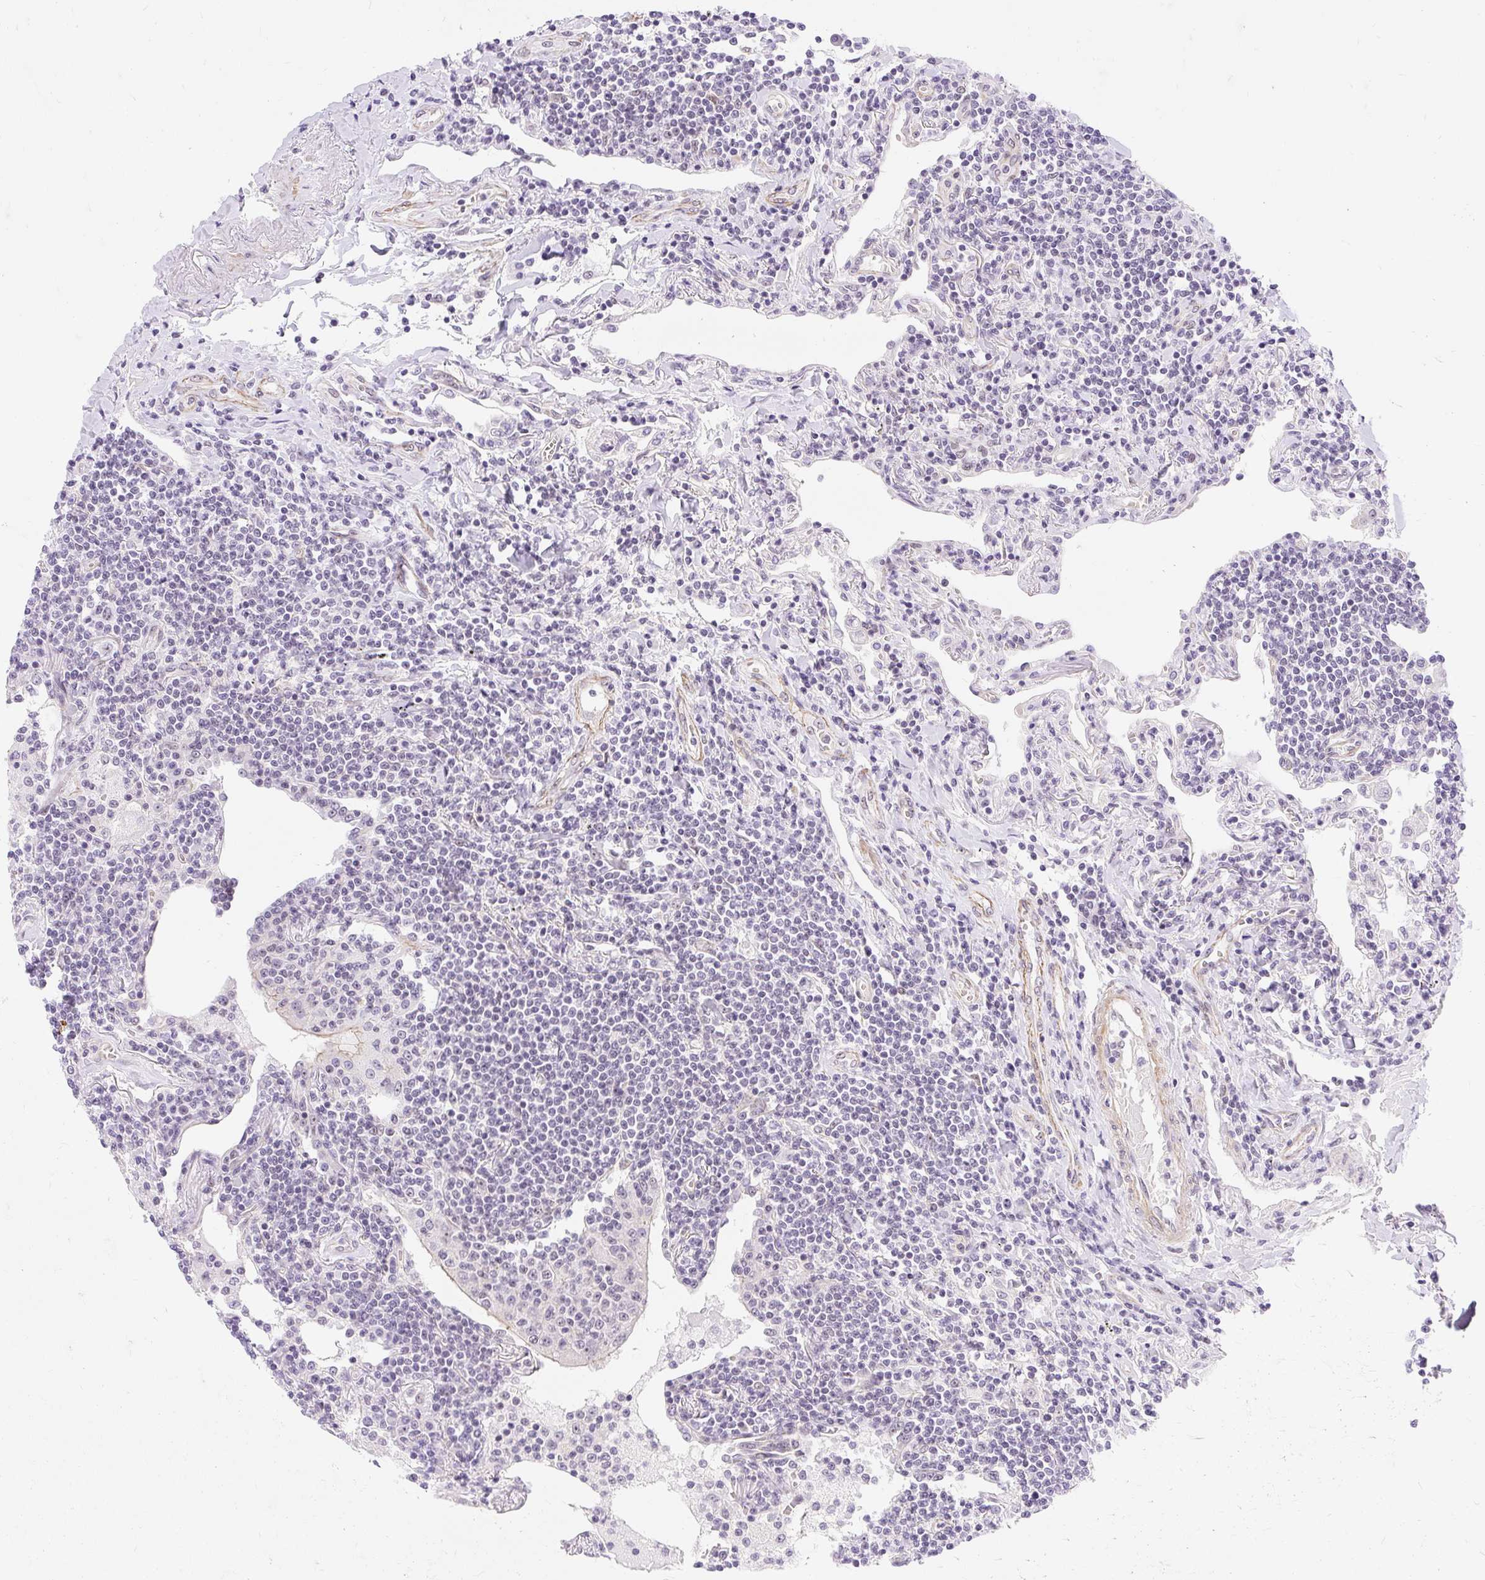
{"staining": {"intensity": "negative", "quantity": "none", "location": "none"}, "tissue": "lymphoma", "cell_type": "Tumor cells", "image_type": "cancer", "snomed": [{"axis": "morphology", "description": "Malignant lymphoma, non-Hodgkin's type, Low grade"}, {"axis": "topography", "description": "Lung"}], "caption": "A photomicrograph of lymphoma stained for a protein exhibits no brown staining in tumor cells.", "gene": "OBP2A", "patient": {"sex": "female", "age": 71}}